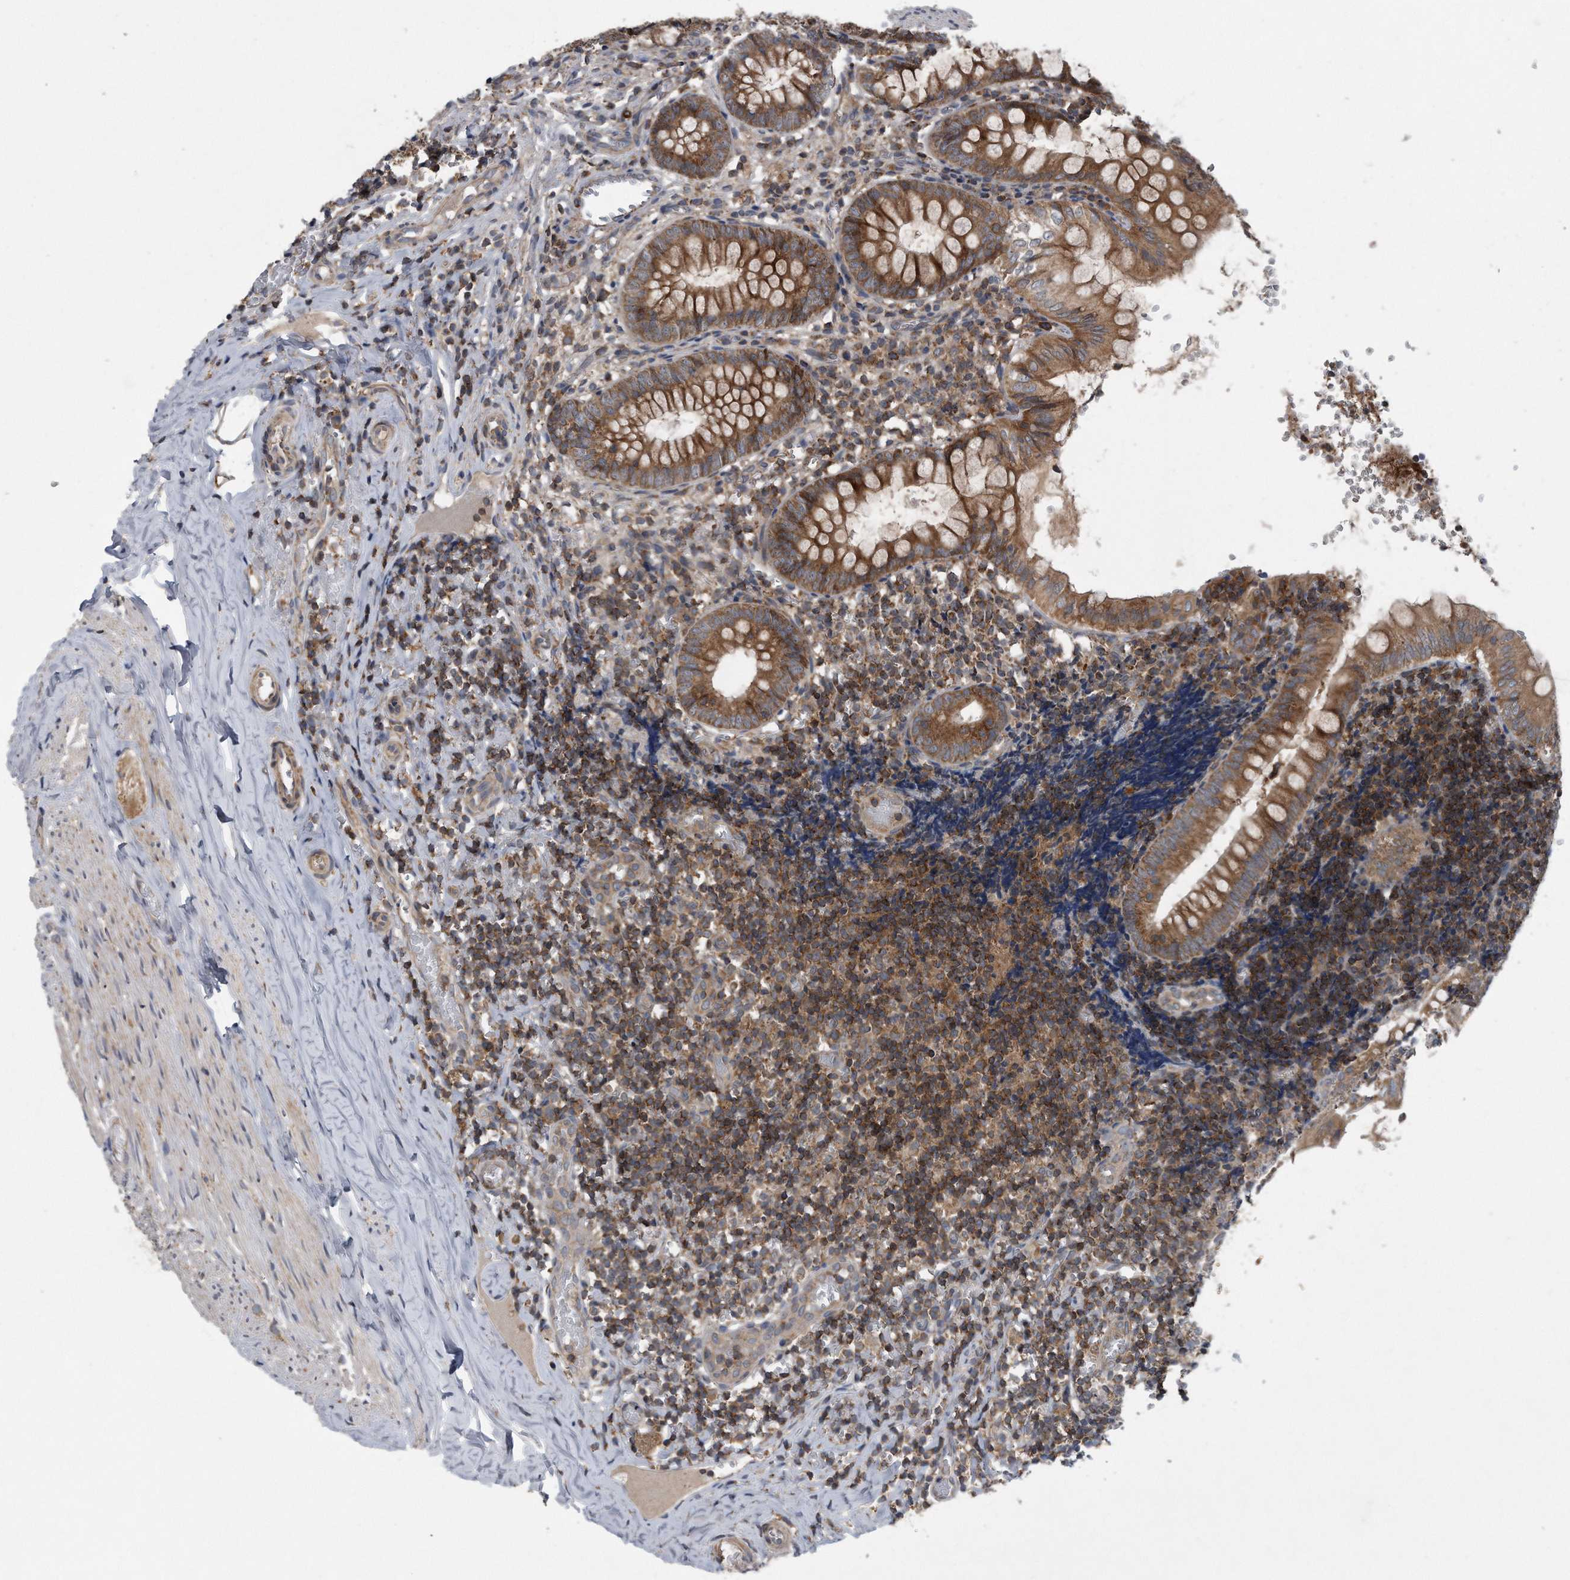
{"staining": {"intensity": "strong", "quantity": ">75%", "location": "cytoplasmic/membranous"}, "tissue": "appendix", "cell_type": "Glandular cells", "image_type": "normal", "snomed": [{"axis": "morphology", "description": "Normal tissue, NOS"}, {"axis": "topography", "description": "Appendix"}], "caption": "Immunohistochemistry of normal appendix demonstrates high levels of strong cytoplasmic/membranous positivity in approximately >75% of glandular cells. (Brightfield microscopy of DAB IHC at high magnification).", "gene": "ALPK2", "patient": {"sex": "male", "age": 8}}